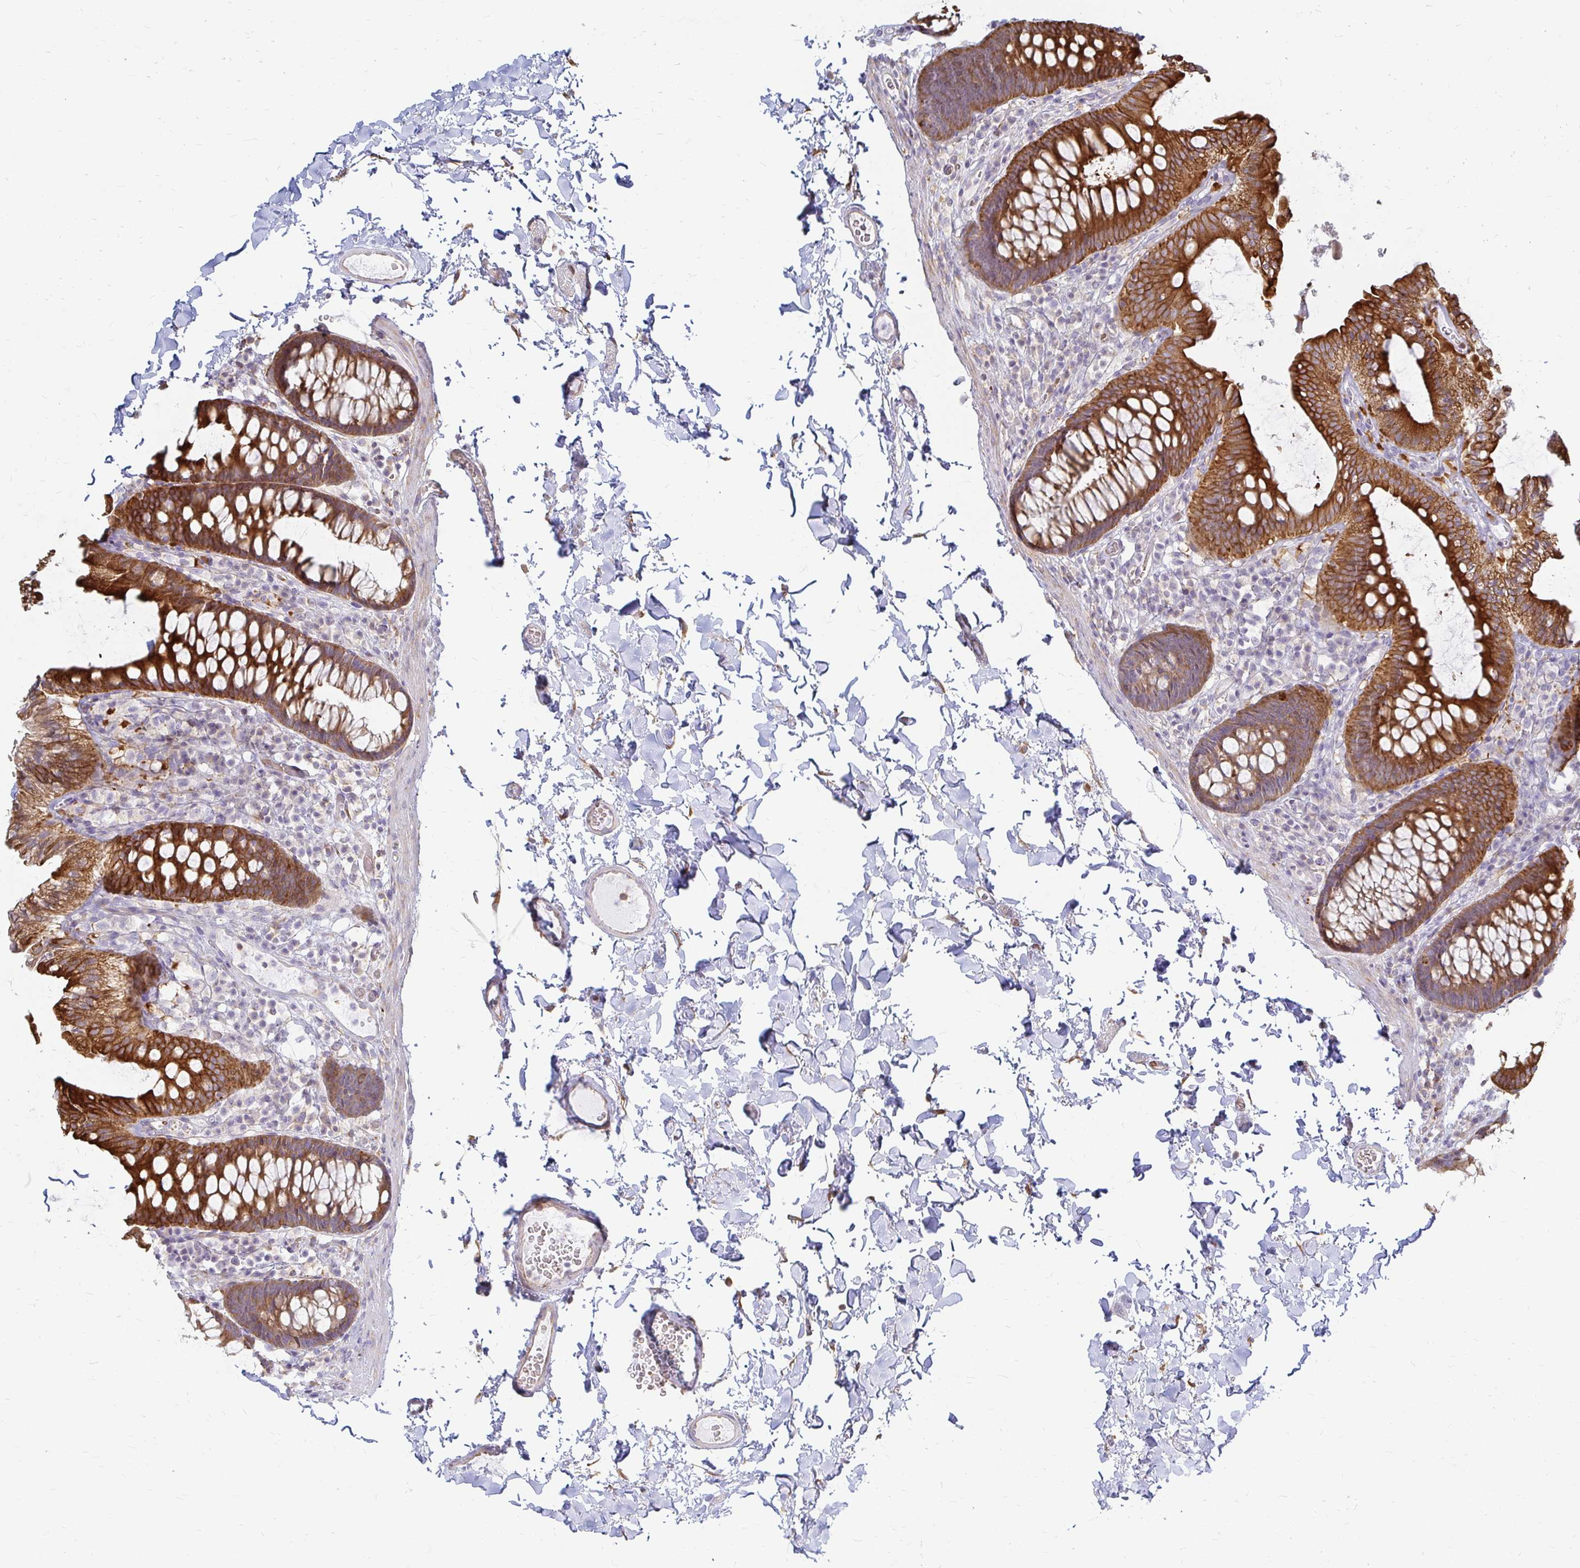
{"staining": {"intensity": "negative", "quantity": "none", "location": "none"}, "tissue": "colon", "cell_type": "Endothelial cells", "image_type": "normal", "snomed": [{"axis": "morphology", "description": "Normal tissue, NOS"}, {"axis": "topography", "description": "Colon"}, {"axis": "topography", "description": "Peripheral nerve tissue"}], "caption": "DAB (3,3'-diaminobenzidine) immunohistochemical staining of normal human colon exhibits no significant staining in endothelial cells.", "gene": "CAST", "patient": {"sex": "male", "age": 84}}